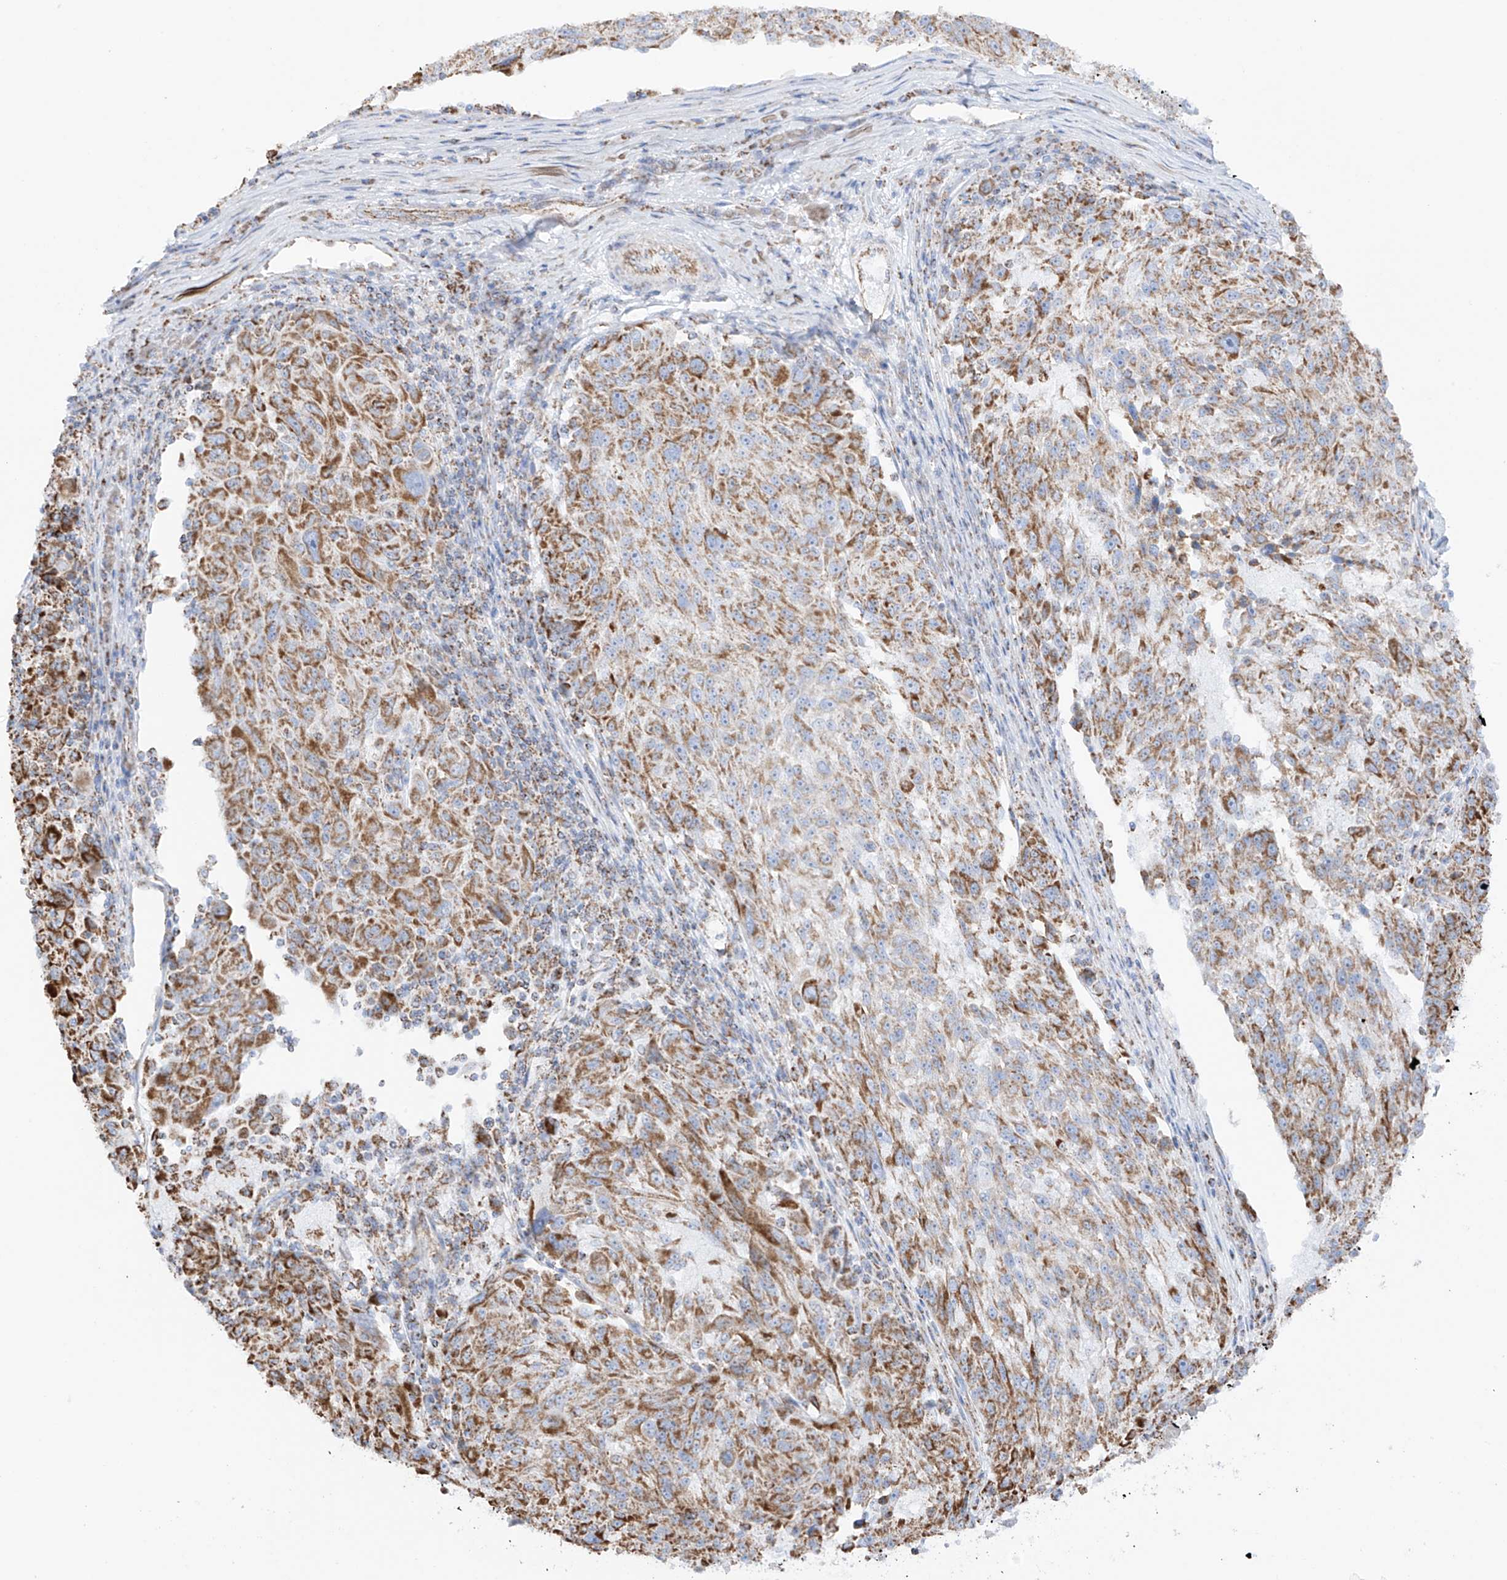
{"staining": {"intensity": "moderate", "quantity": ">75%", "location": "cytoplasmic/membranous"}, "tissue": "melanoma", "cell_type": "Tumor cells", "image_type": "cancer", "snomed": [{"axis": "morphology", "description": "Malignant melanoma, NOS"}, {"axis": "topography", "description": "Skin"}], "caption": "DAB immunohistochemical staining of human melanoma shows moderate cytoplasmic/membranous protein positivity in about >75% of tumor cells. The protein of interest is stained brown, and the nuclei are stained in blue (DAB (3,3'-diaminobenzidine) IHC with brightfield microscopy, high magnification).", "gene": "XKR3", "patient": {"sex": "male", "age": 53}}